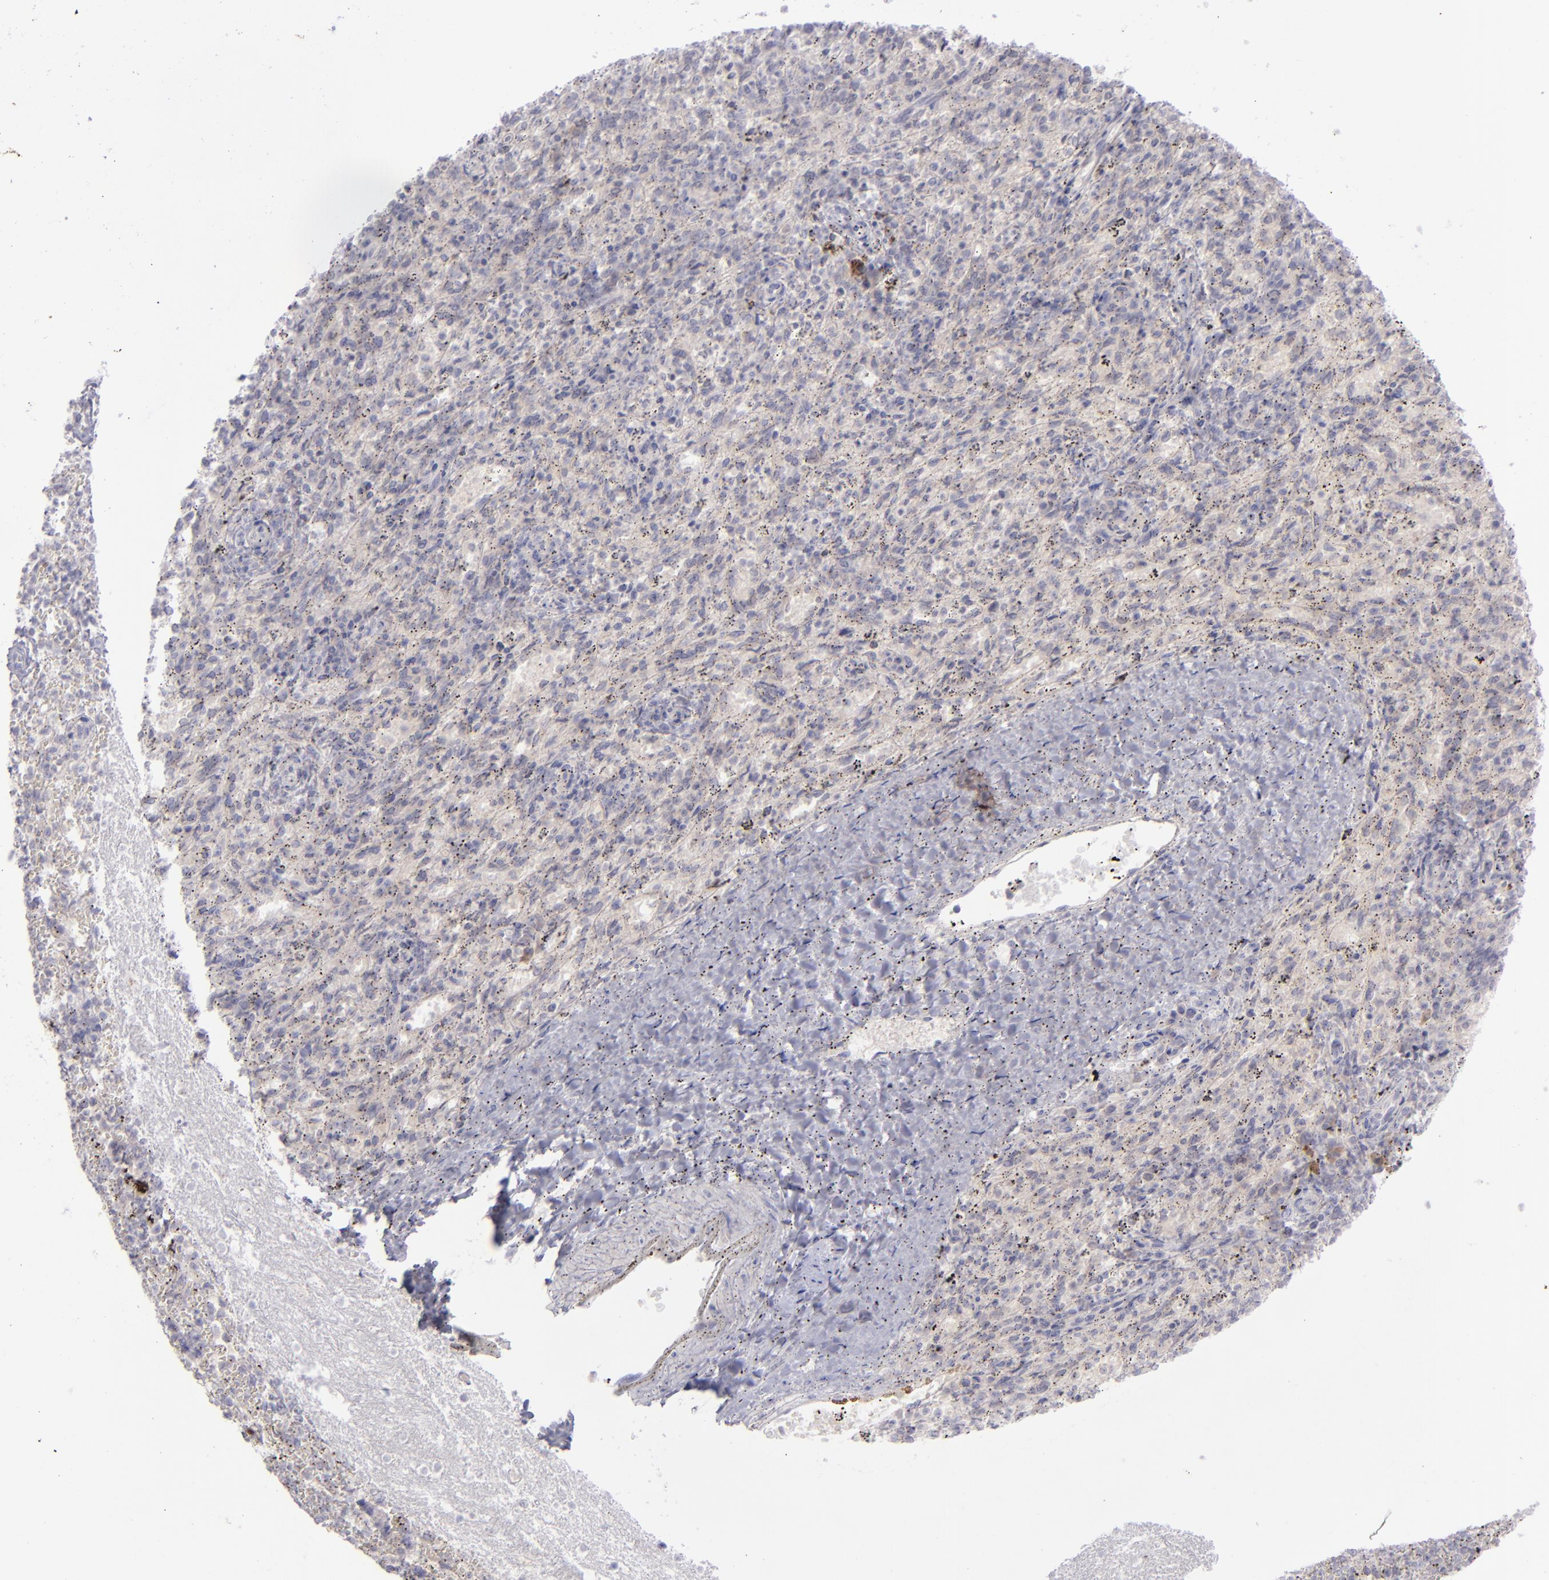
{"staining": {"intensity": "weak", "quantity": "<25%", "location": "cytoplasmic/membranous"}, "tissue": "spleen", "cell_type": "Cells in red pulp", "image_type": "normal", "snomed": [{"axis": "morphology", "description": "Normal tissue, NOS"}, {"axis": "topography", "description": "Spleen"}], "caption": "High power microscopy image of an immunohistochemistry (IHC) image of benign spleen, revealing no significant positivity in cells in red pulp. (Brightfield microscopy of DAB (3,3'-diaminobenzidine) IHC at high magnification).", "gene": "EVPL", "patient": {"sex": "female", "age": 10}}